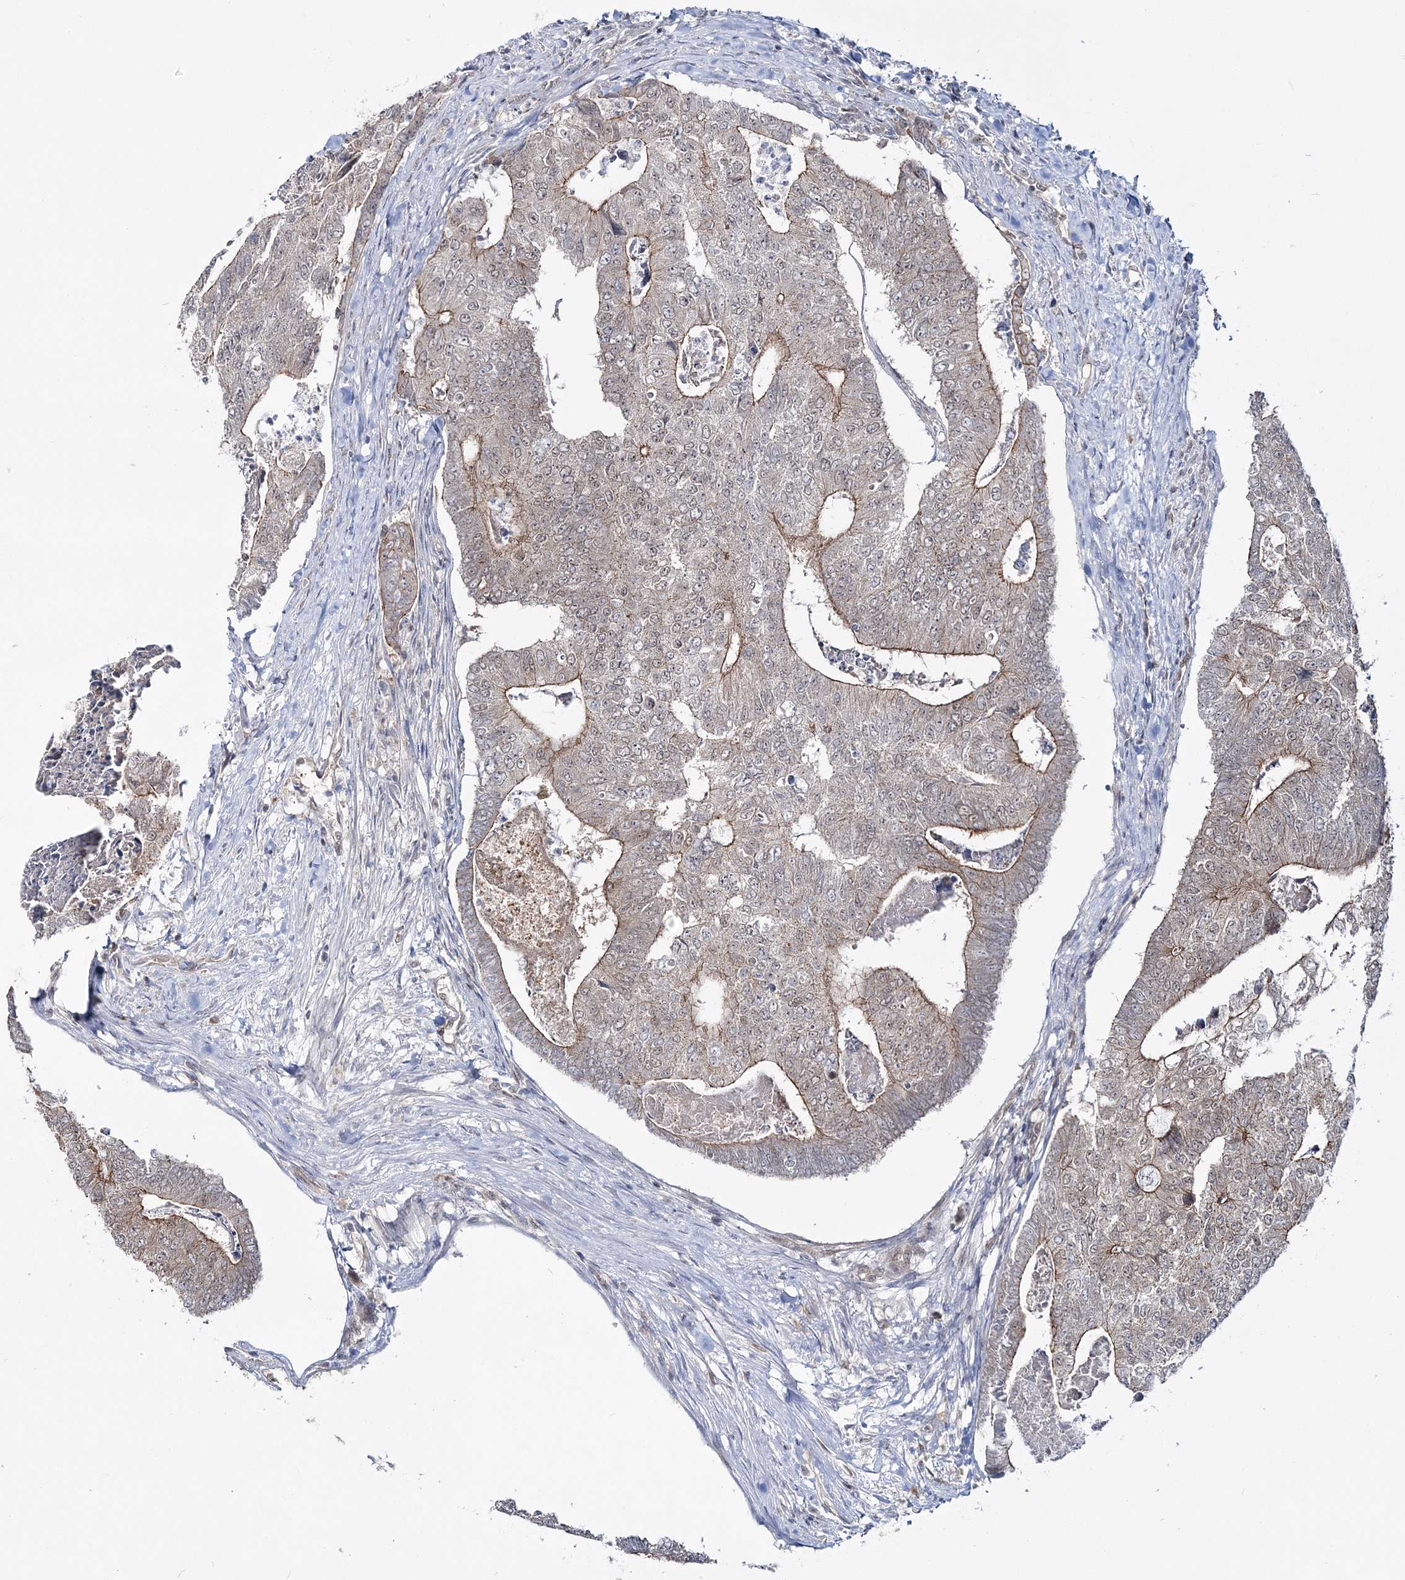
{"staining": {"intensity": "moderate", "quantity": "25%-75%", "location": "cytoplasmic/membranous"}, "tissue": "colorectal cancer", "cell_type": "Tumor cells", "image_type": "cancer", "snomed": [{"axis": "morphology", "description": "Adenocarcinoma, NOS"}, {"axis": "topography", "description": "Colon"}], "caption": "Human colorectal adenocarcinoma stained with a protein marker reveals moderate staining in tumor cells.", "gene": "ZFAND6", "patient": {"sex": "female", "age": 67}}